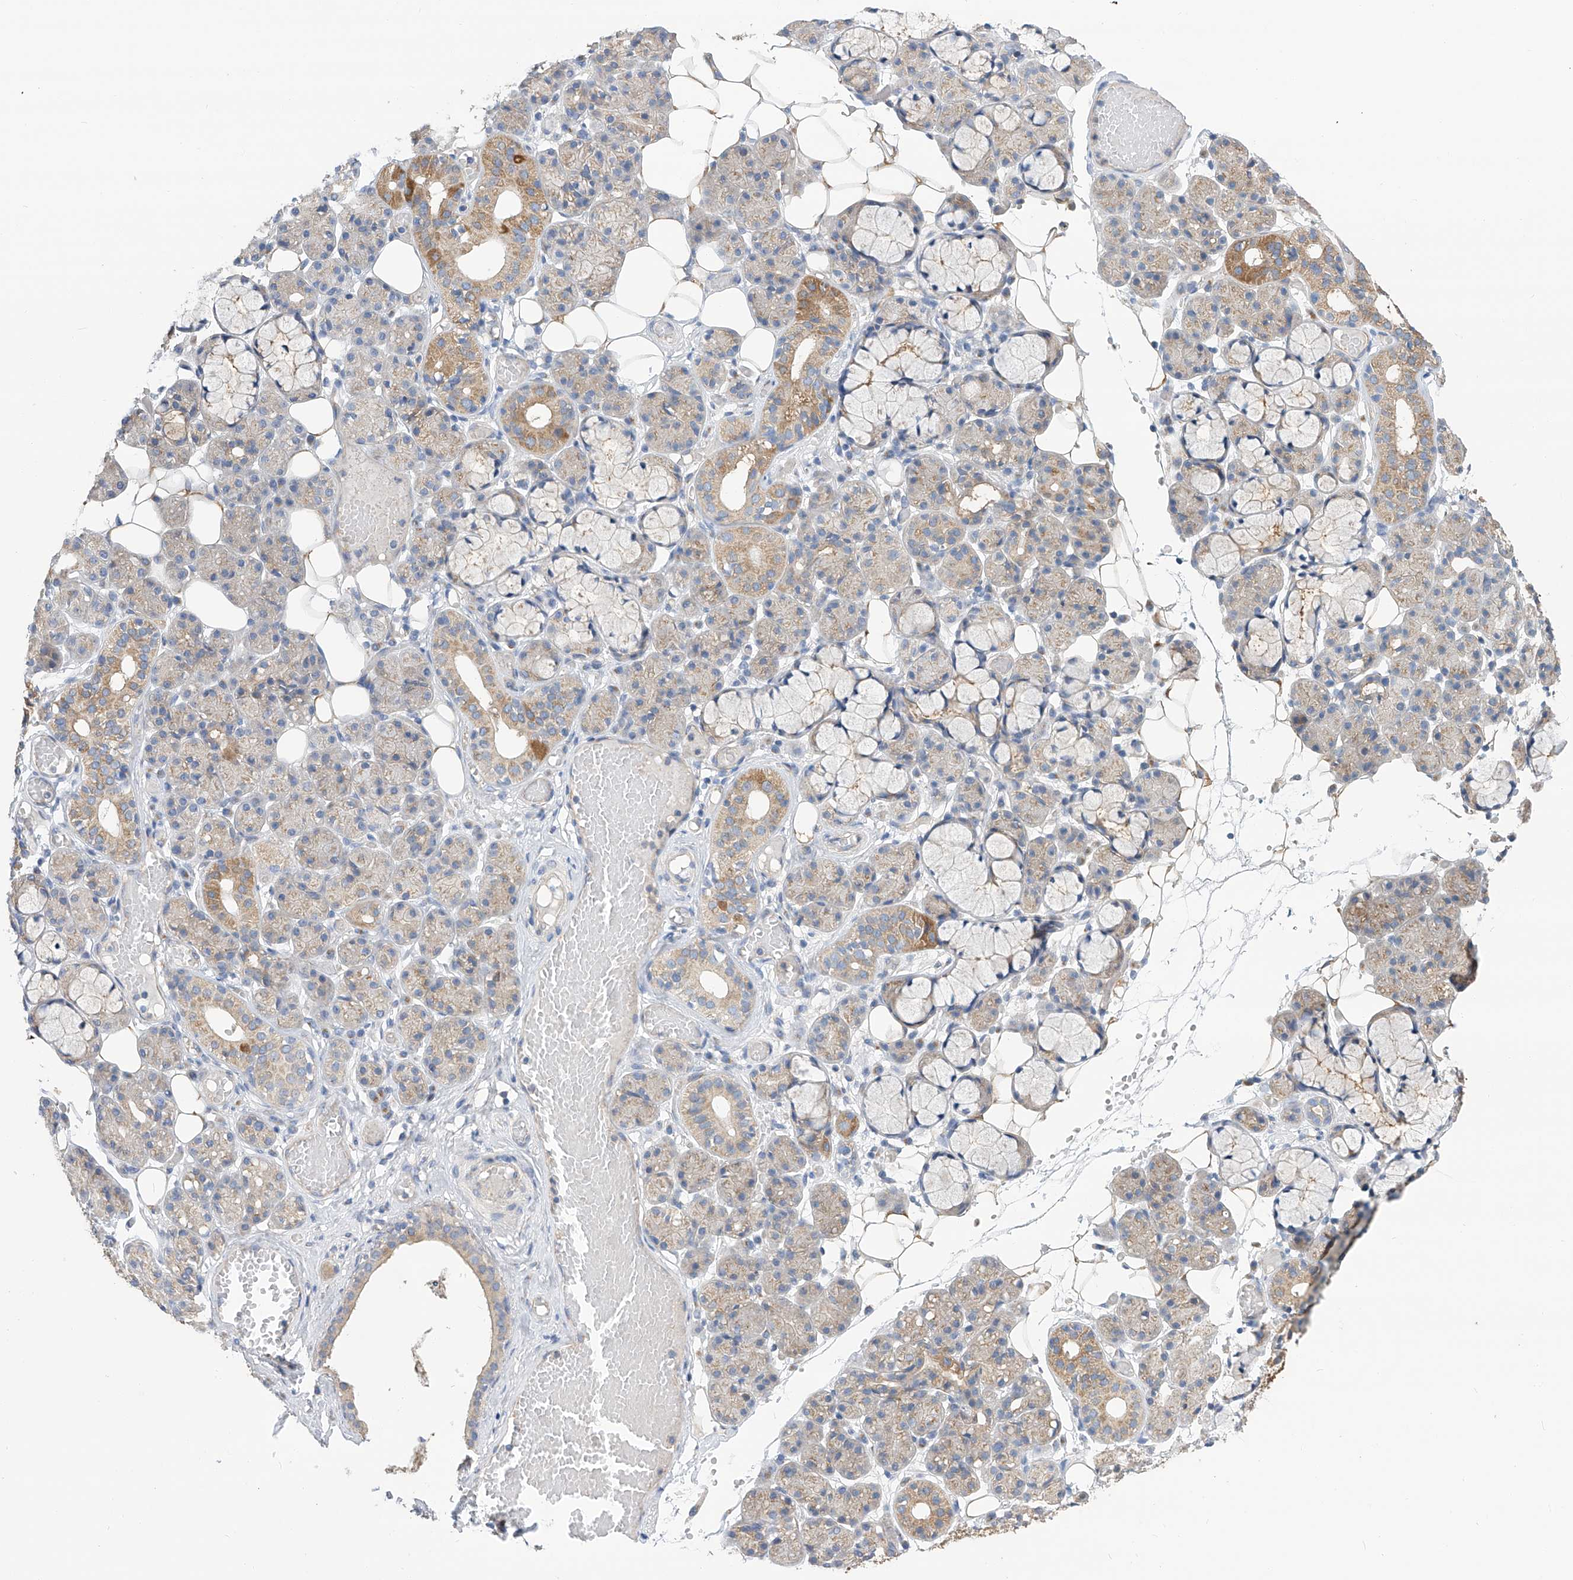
{"staining": {"intensity": "moderate", "quantity": "<25%", "location": "cytoplasmic/membranous"}, "tissue": "salivary gland", "cell_type": "Glandular cells", "image_type": "normal", "snomed": [{"axis": "morphology", "description": "Normal tissue, NOS"}, {"axis": "topography", "description": "Salivary gland"}], "caption": "High-power microscopy captured an immunohistochemistry (IHC) photomicrograph of benign salivary gland, revealing moderate cytoplasmic/membranous expression in approximately <25% of glandular cells.", "gene": "SLC22A7", "patient": {"sex": "male", "age": 63}}